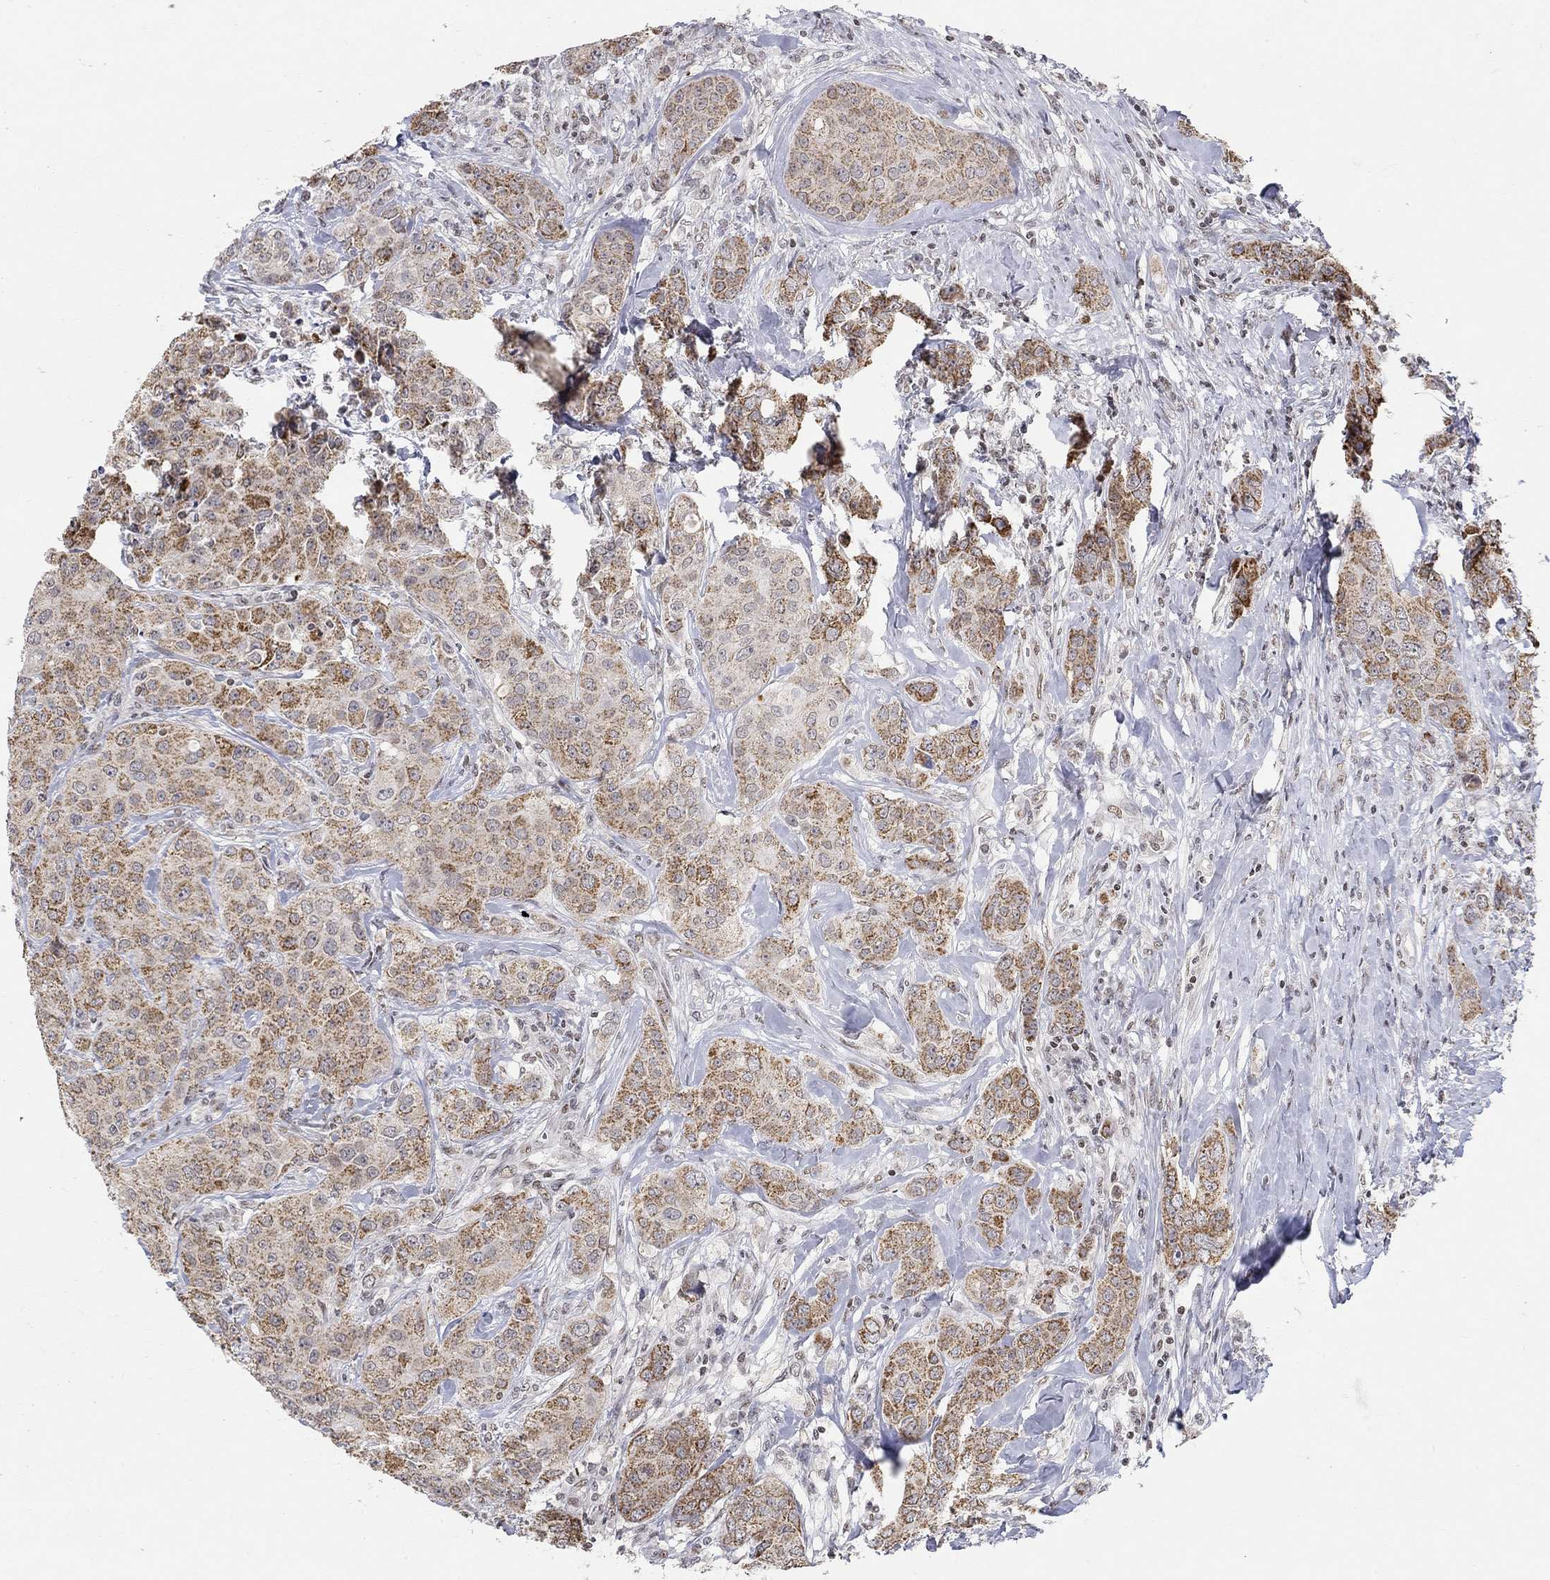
{"staining": {"intensity": "strong", "quantity": ">75%", "location": "cytoplasmic/membranous"}, "tissue": "breast cancer", "cell_type": "Tumor cells", "image_type": "cancer", "snomed": [{"axis": "morphology", "description": "Duct carcinoma"}, {"axis": "topography", "description": "Breast"}], "caption": "Invasive ductal carcinoma (breast) tissue exhibits strong cytoplasmic/membranous staining in approximately >75% of tumor cells, visualized by immunohistochemistry. (DAB (3,3'-diaminobenzidine) IHC with brightfield microscopy, high magnification).", "gene": "KLF12", "patient": {"sex": "female", "age": 43}}